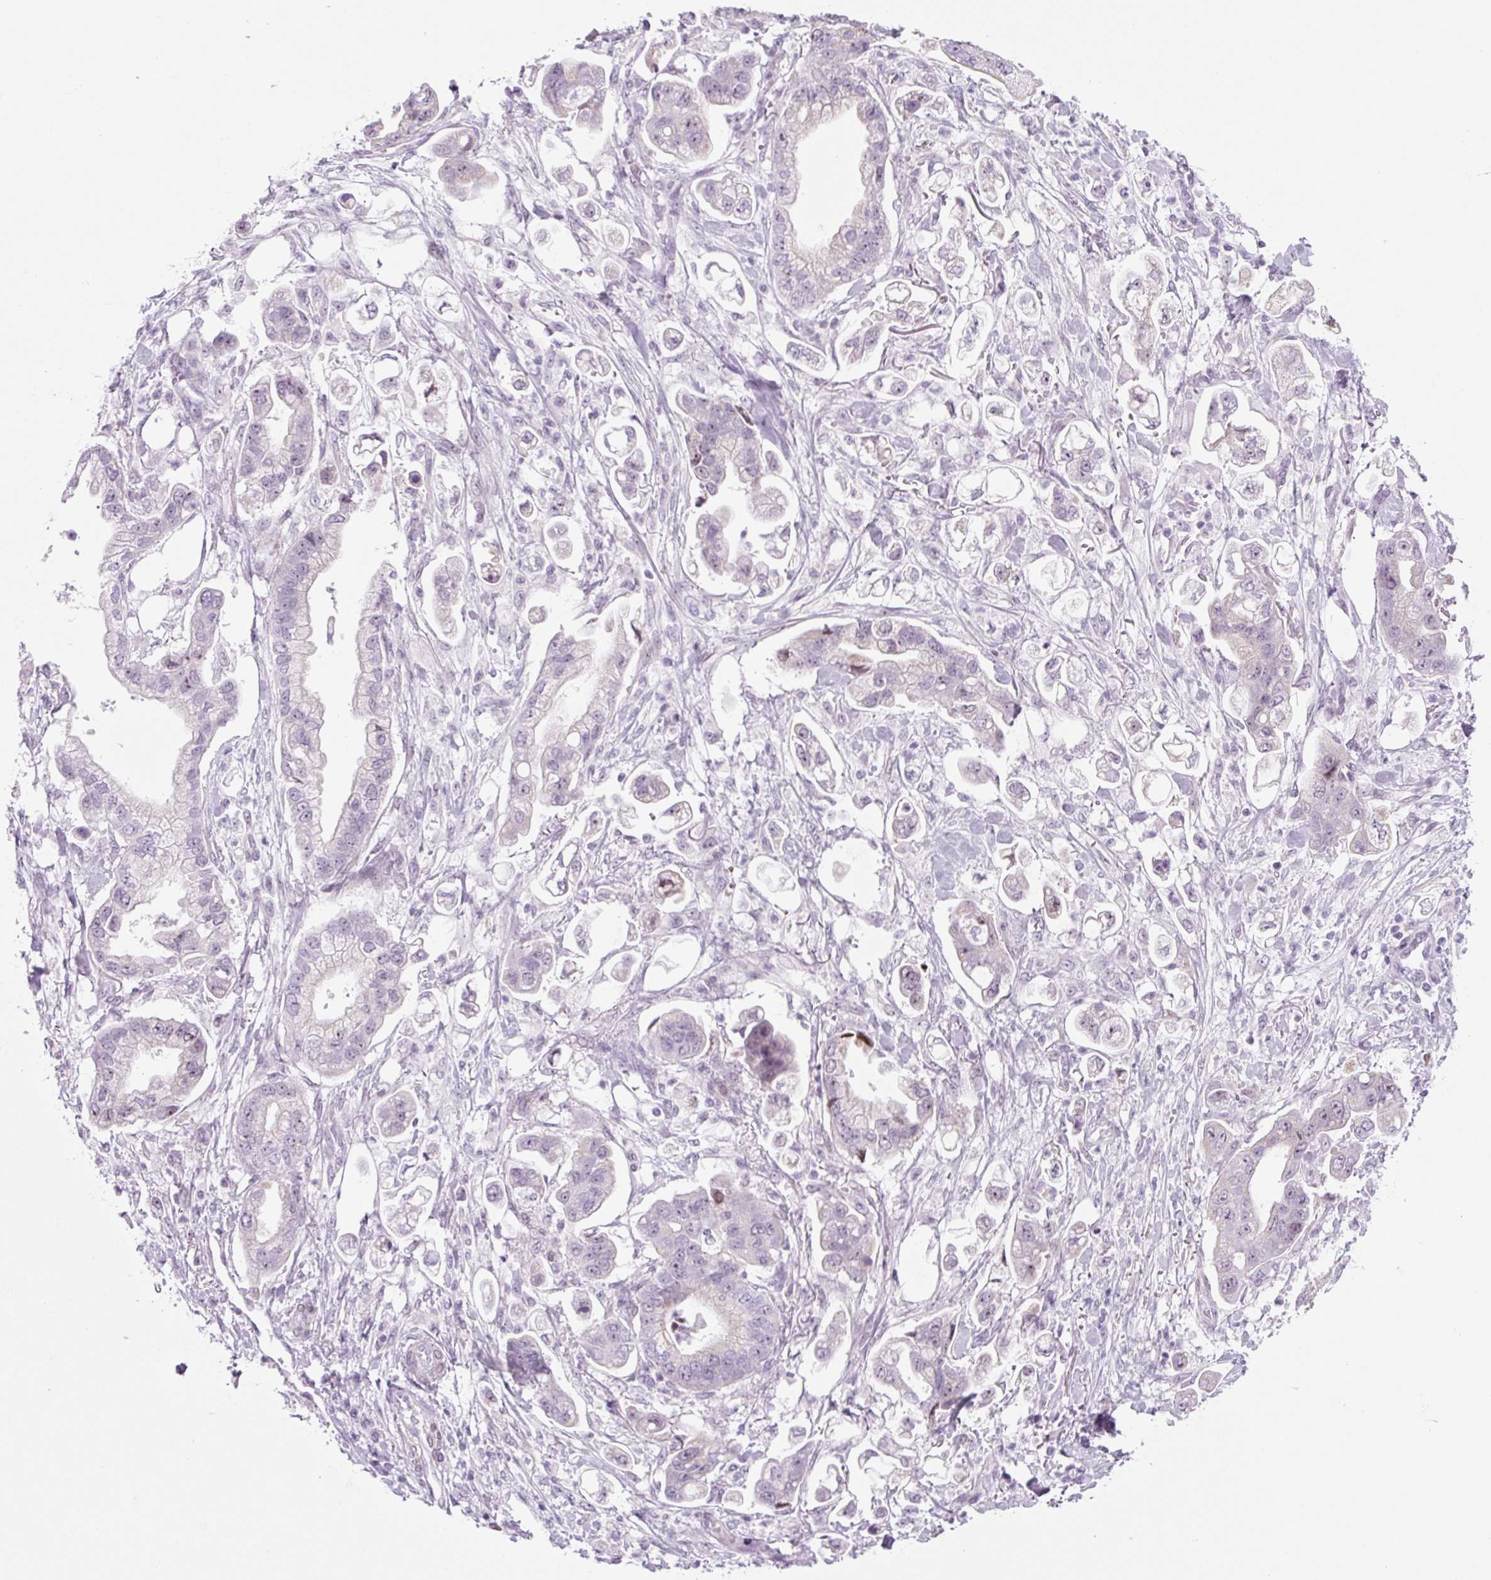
{"staining": {"intensity": "weak", "quantity": "<25%", "location": "nuclear"}, "tissue": "stomach cancer", "cell_type": "Tumor cells", "image_type": "cancer", "snomed": [{"axis": "morphology", "description": "Adenocarcinoma, NOS"}, {"axis": "topography", "description": "Stomach"}], "caption": "This is a image of immunohistochemistry staining of adenocarcinoma (stomach), which shows no positivity in tumor cells. (DAB (3,3'-diaminobenzidine) immunohistochemistry (IHC) visualized using brightfield microscopy, high magnification).", "gene": "RRS1", "patient": {"sex": "male", "age": 62}}